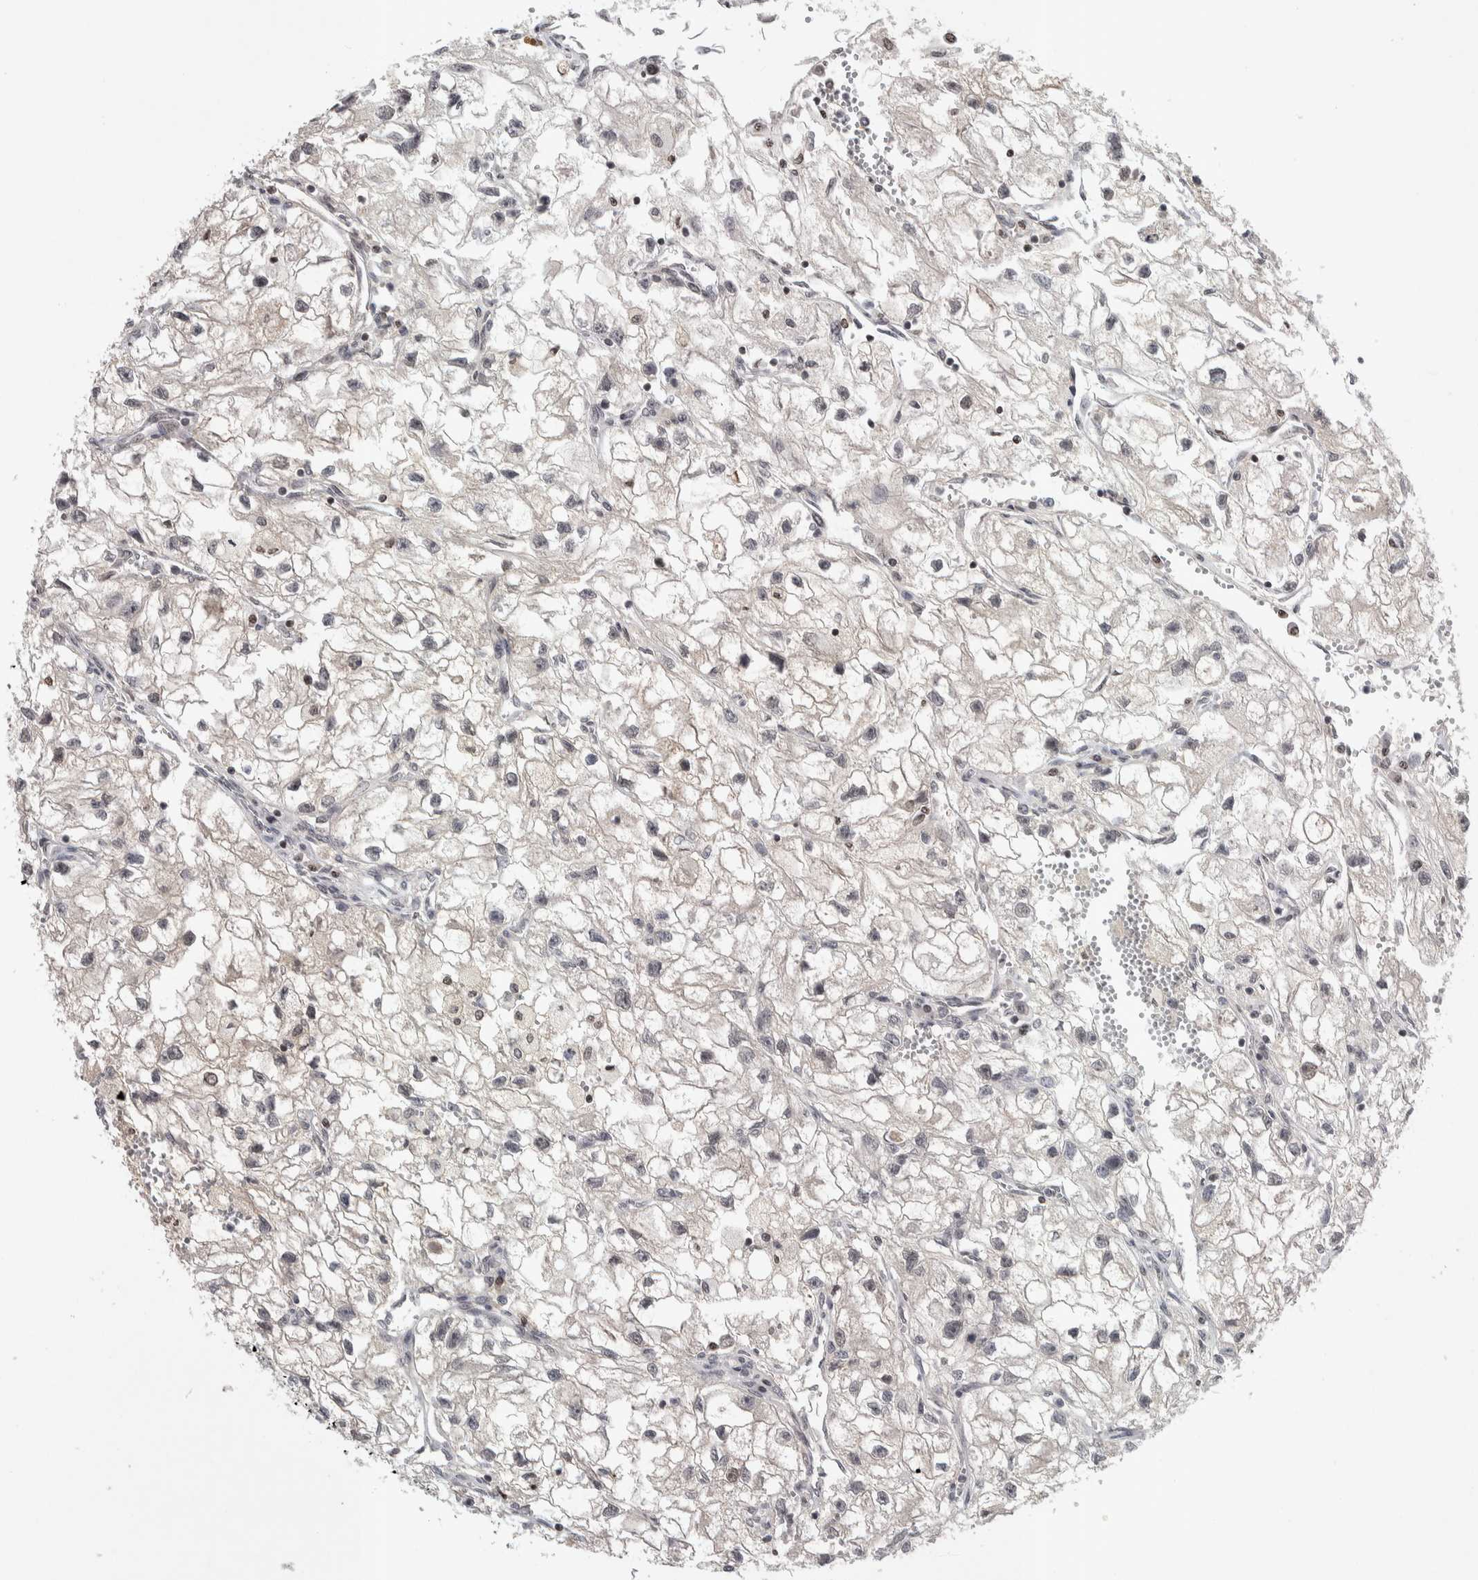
{"staining": {"intensity": "weak", "quantity": "<25%", "location": "nuclear"}, "tissue": "renal cancer", "cell_type": "Tumor cells", "image_type": "cancer", "snomed": [{"axis": "morphology", "description": "Adenocarcinoma, NOS"}, {"axis": "topography", "description": "Kidney"}], "caption": "Immunohistochemistry (IHC) of human adenocarcinoma (renal) exhibits no expression in tumor cells. (Stains: DAB (3,3'-diaminobenzidine) IHC with hematoxylin counter stain, Microscopy: brightfield microscopy at high magnification).", "gene": "ZSCAN21", "patient": {"sex": "female", "age": 70}}